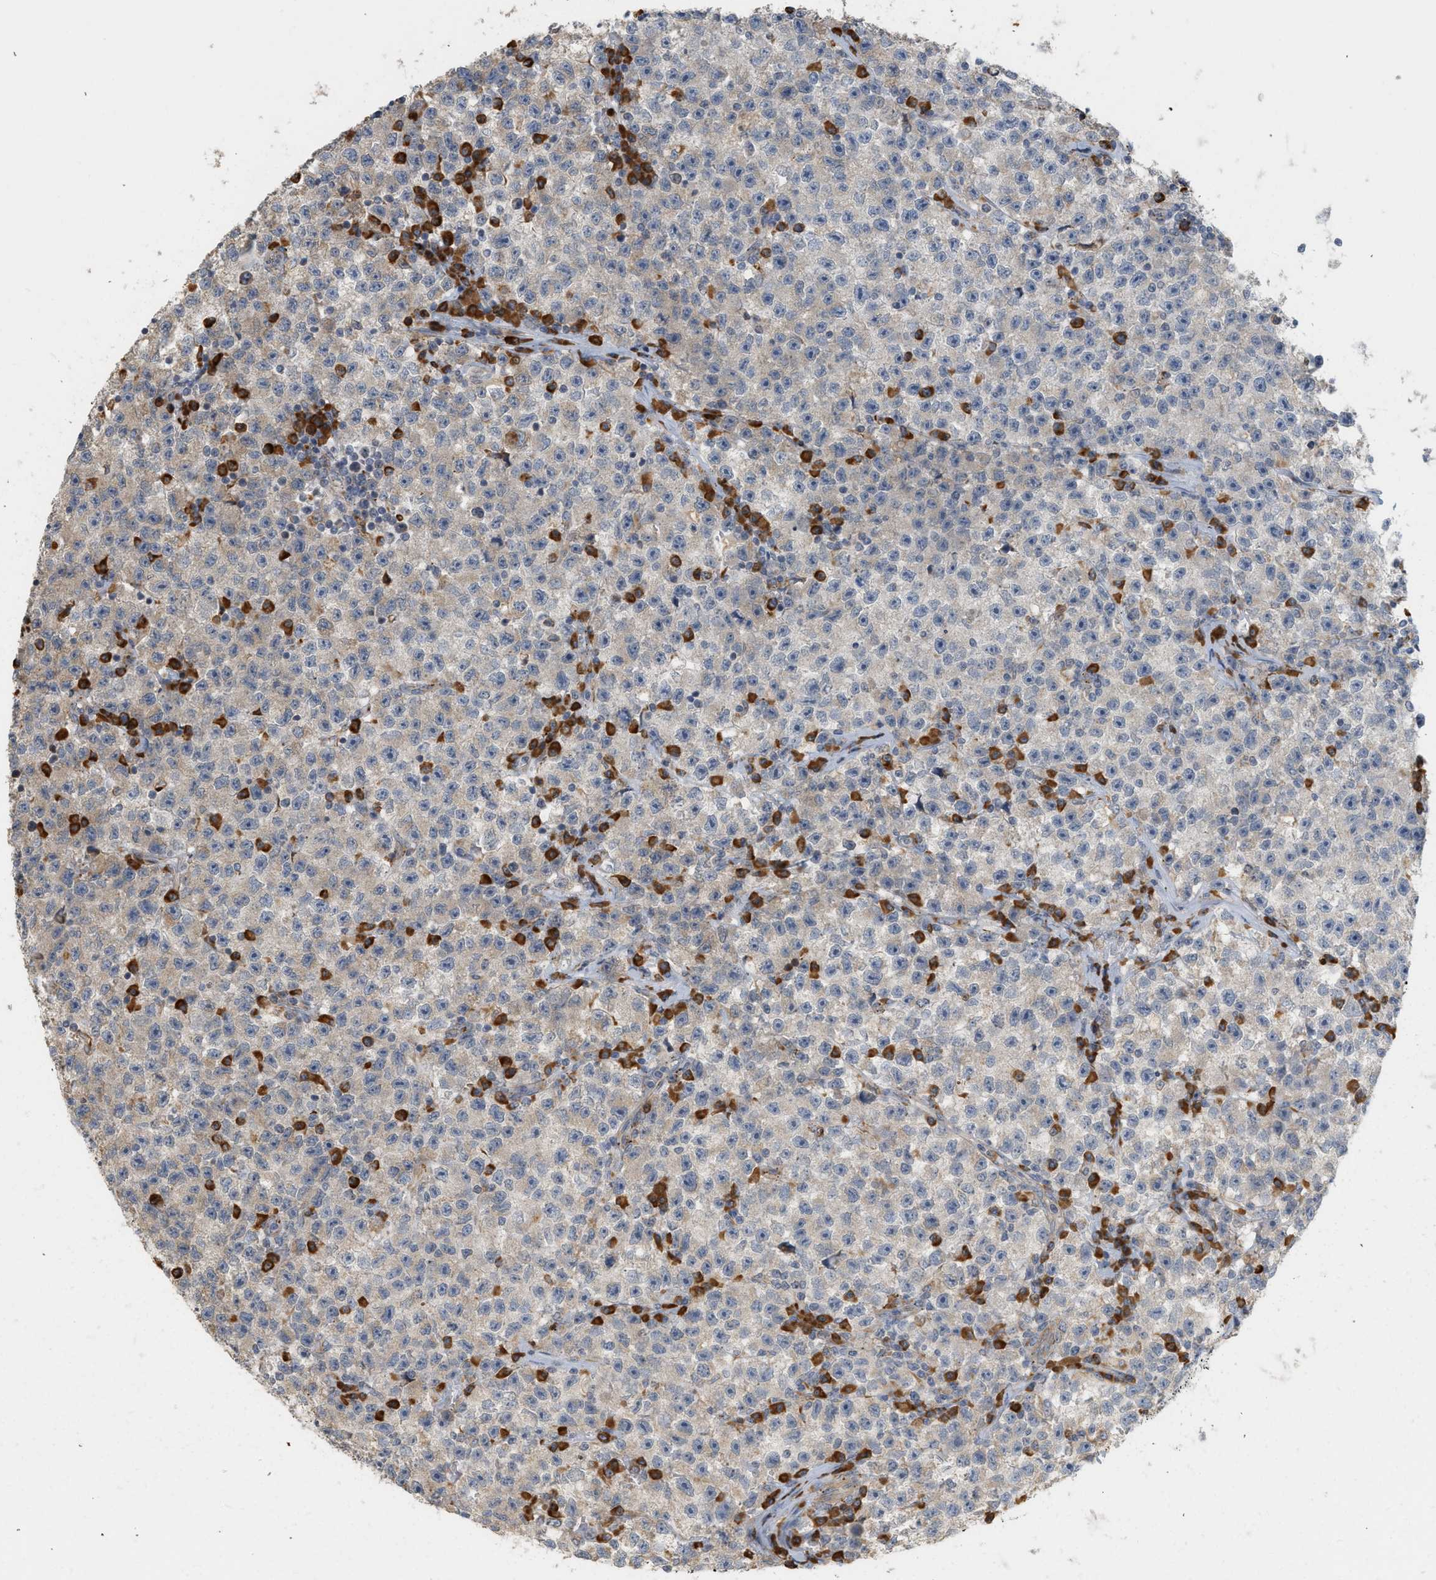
{"staining": {"intensity": "negative", "quantity": "none", "location": "none"}, "tissue": "testis cancer", "cell_type": "Tumor cells", "image_type": "cancer", "snomed": [{"axis": "morphology", "description": "Seminoma, NOS"}, {"axis": "topography", "description": "Testis"}], "caption": "Immunohistochemistry micrograph of neoplastic tissue: human seminoma (testis) stained with DAB shows no significant protein staining in tumor cells.", "gene": "SVOP", "patient": {"sex": "male", "age": 22}}